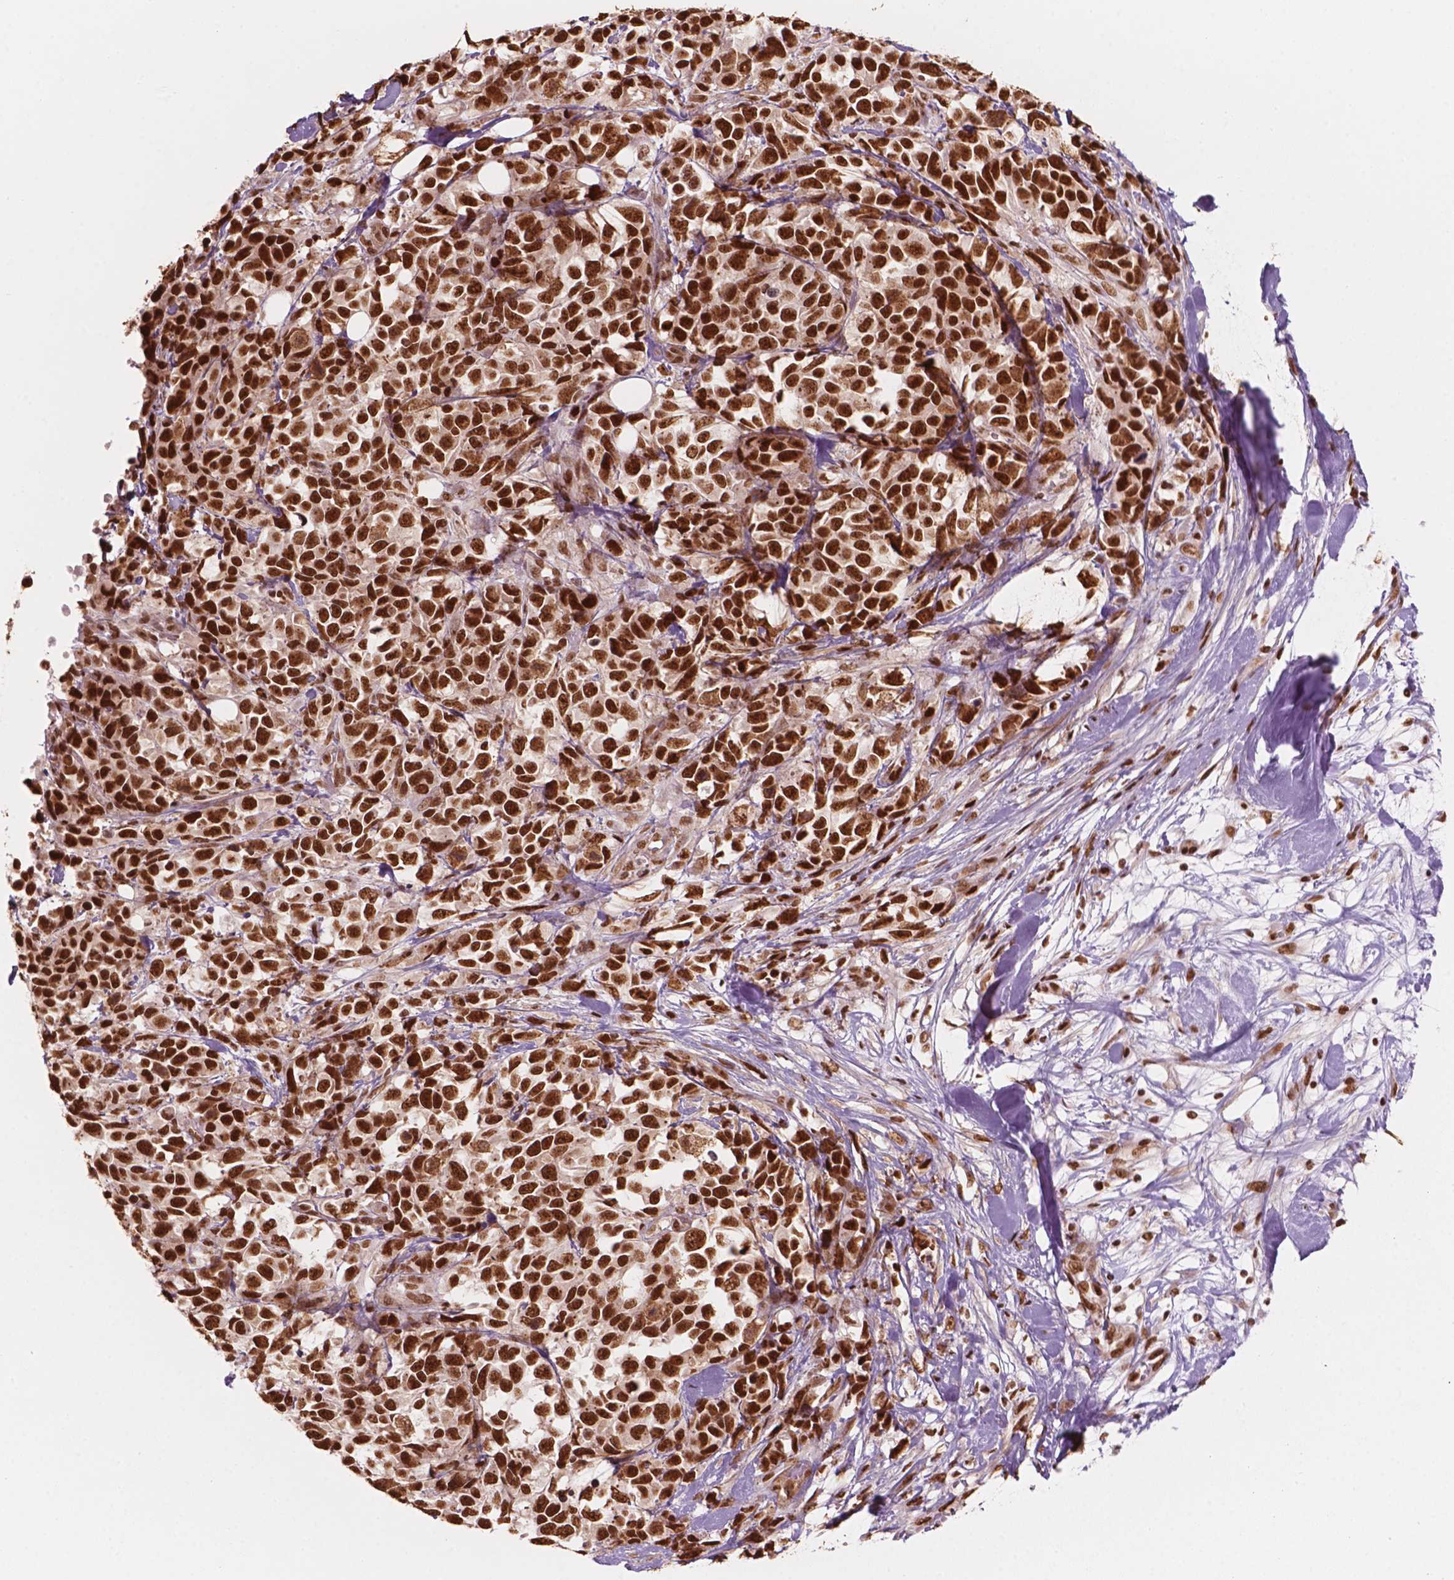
{"staining": {"intensity": "strong", "quantity": ">75%", "location": "nuclear"}, "tissue": "melanoma", "cell_type": "Tumor cells", "image_type": "cancer", "snomed": [{"axis": "morphology", "description": "Malignant melanoma, Metastatic site"}, {"axis": "topography", "description": "Skin"}], "caption": "Melanoma stained with a protein marker exhibits strong staining in tumor cells.", "gene": "GTF3C5", "patient": {"sex": "male", "age": 84}}